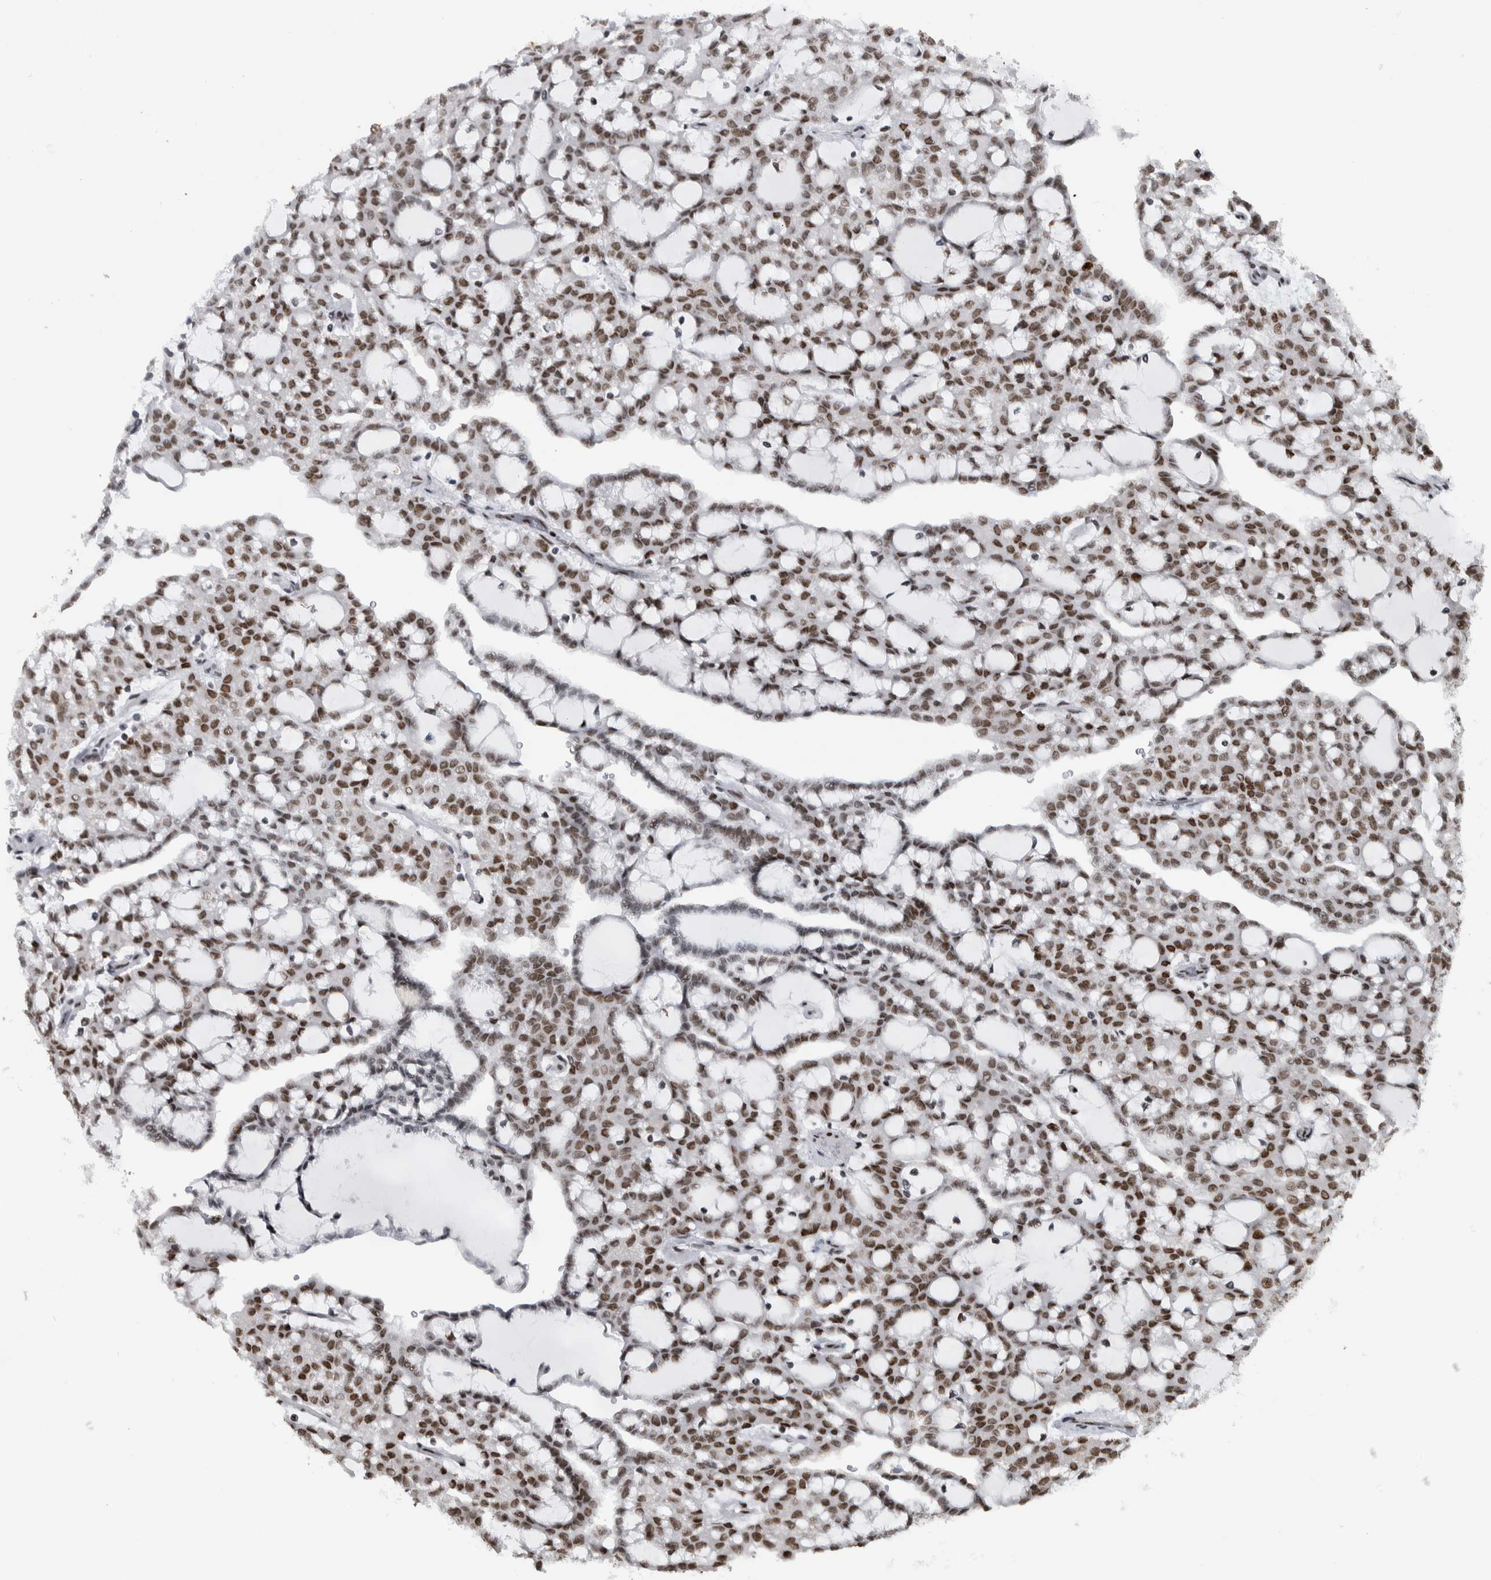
{"staining": {"intensity": "moderate", "quantity": ">75%", "location": "nuclear"}, "tissue": "renal cancer", "cell_type": "Tumor cells", "image_type": "cancer", "snomed": [{"axis": "morphology", "description": "Adenocarcinoma, NOS"}, {"axis": "topography", "description": "Kidney"}], "caption": "IHC (DAB (3,3'-diaminobenzidine)) staining of human renal cancer shows moderate nuclear protein positivity in approximately >75% of tumor cells. (DAB IHC, brown staining for protein, blue staining for nuclei).", "gene": "TOP2B", "patient": {"sex": "male", "age": 63}}